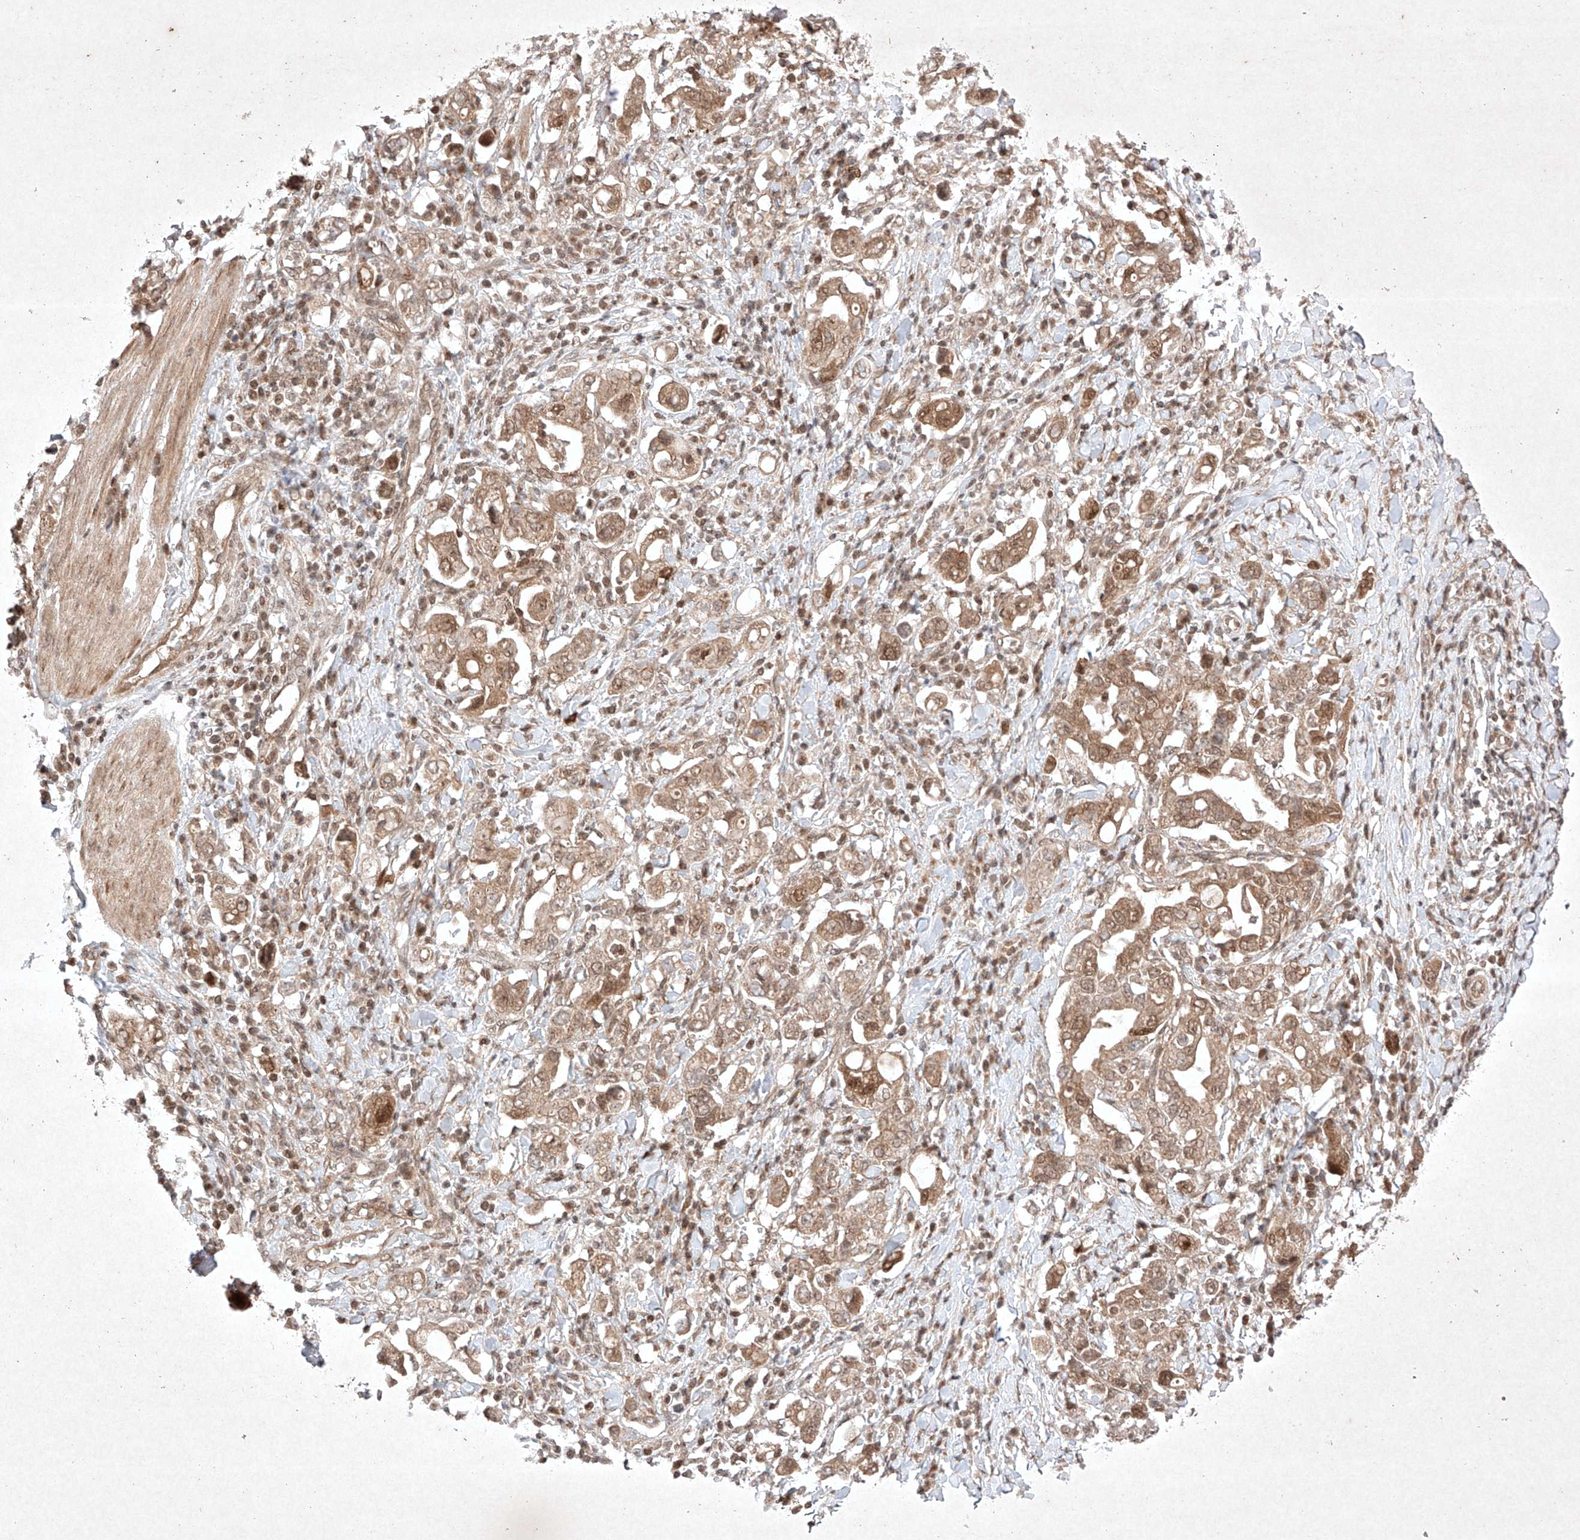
{"staining": {"intensity": "moderate", "quantity": ">75%", "location": "cytoplasmic/membranous,nuclear"}, "tissue": "stomach cancer", "cell_type": "Tumor cells", "image_type": "cancer", "snomed": [{"axis": "morphology", "description": "Adenocarcinoma, NOS"}, {"axis": "topography", "description": "Stomach, upper"}], "caption": "Adenocarcinoma (stomach) was stained to show a protein in brown. There is medium levels of moderate cytoplasmic/membranous and nuclear expression in about >75% of tumor cells.", "gene": "RNF31", "patient": {"sex": "male", "age": 62}}